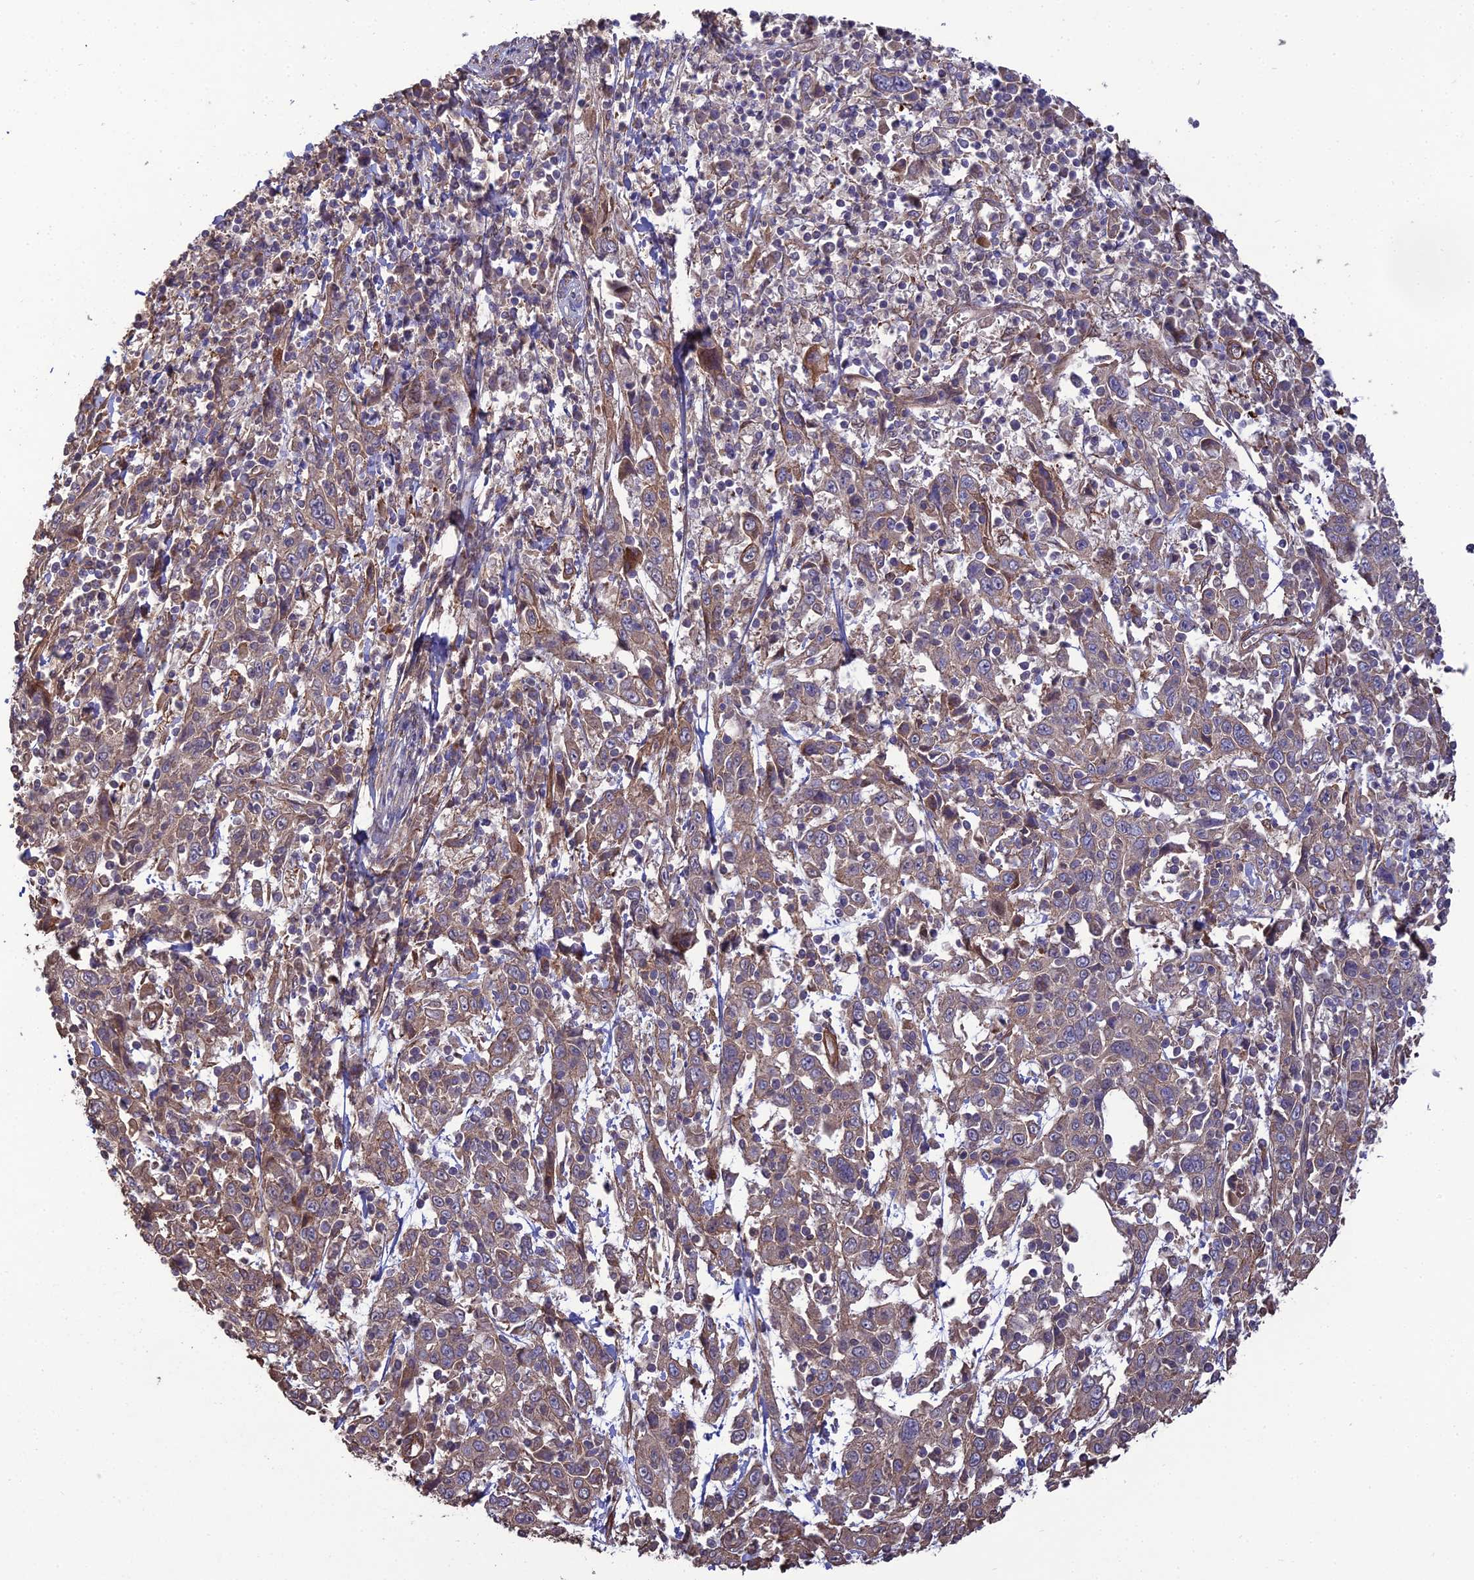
{"staining": {"intensity": "weak", "quantity": ">75%", "location": "cytoplasmic/membranous"}, "tissue": "cervical cancer", "cell_type": "Tumor cells", "image_type": "cancer", "snomed": [{"axis": "morphology", "description": "Squamous cell carcinoma, NOS"}, {"axis": "topography", "description": "Cervix"}], "caption": "Protein expression analysis of human cervical cancer reveals weak cytoplasmic/membranous positivity in approximately >75% of tumor cells.", "gene": "ATP6V0A2", "patient": {"sex": "female", "age": 46}}